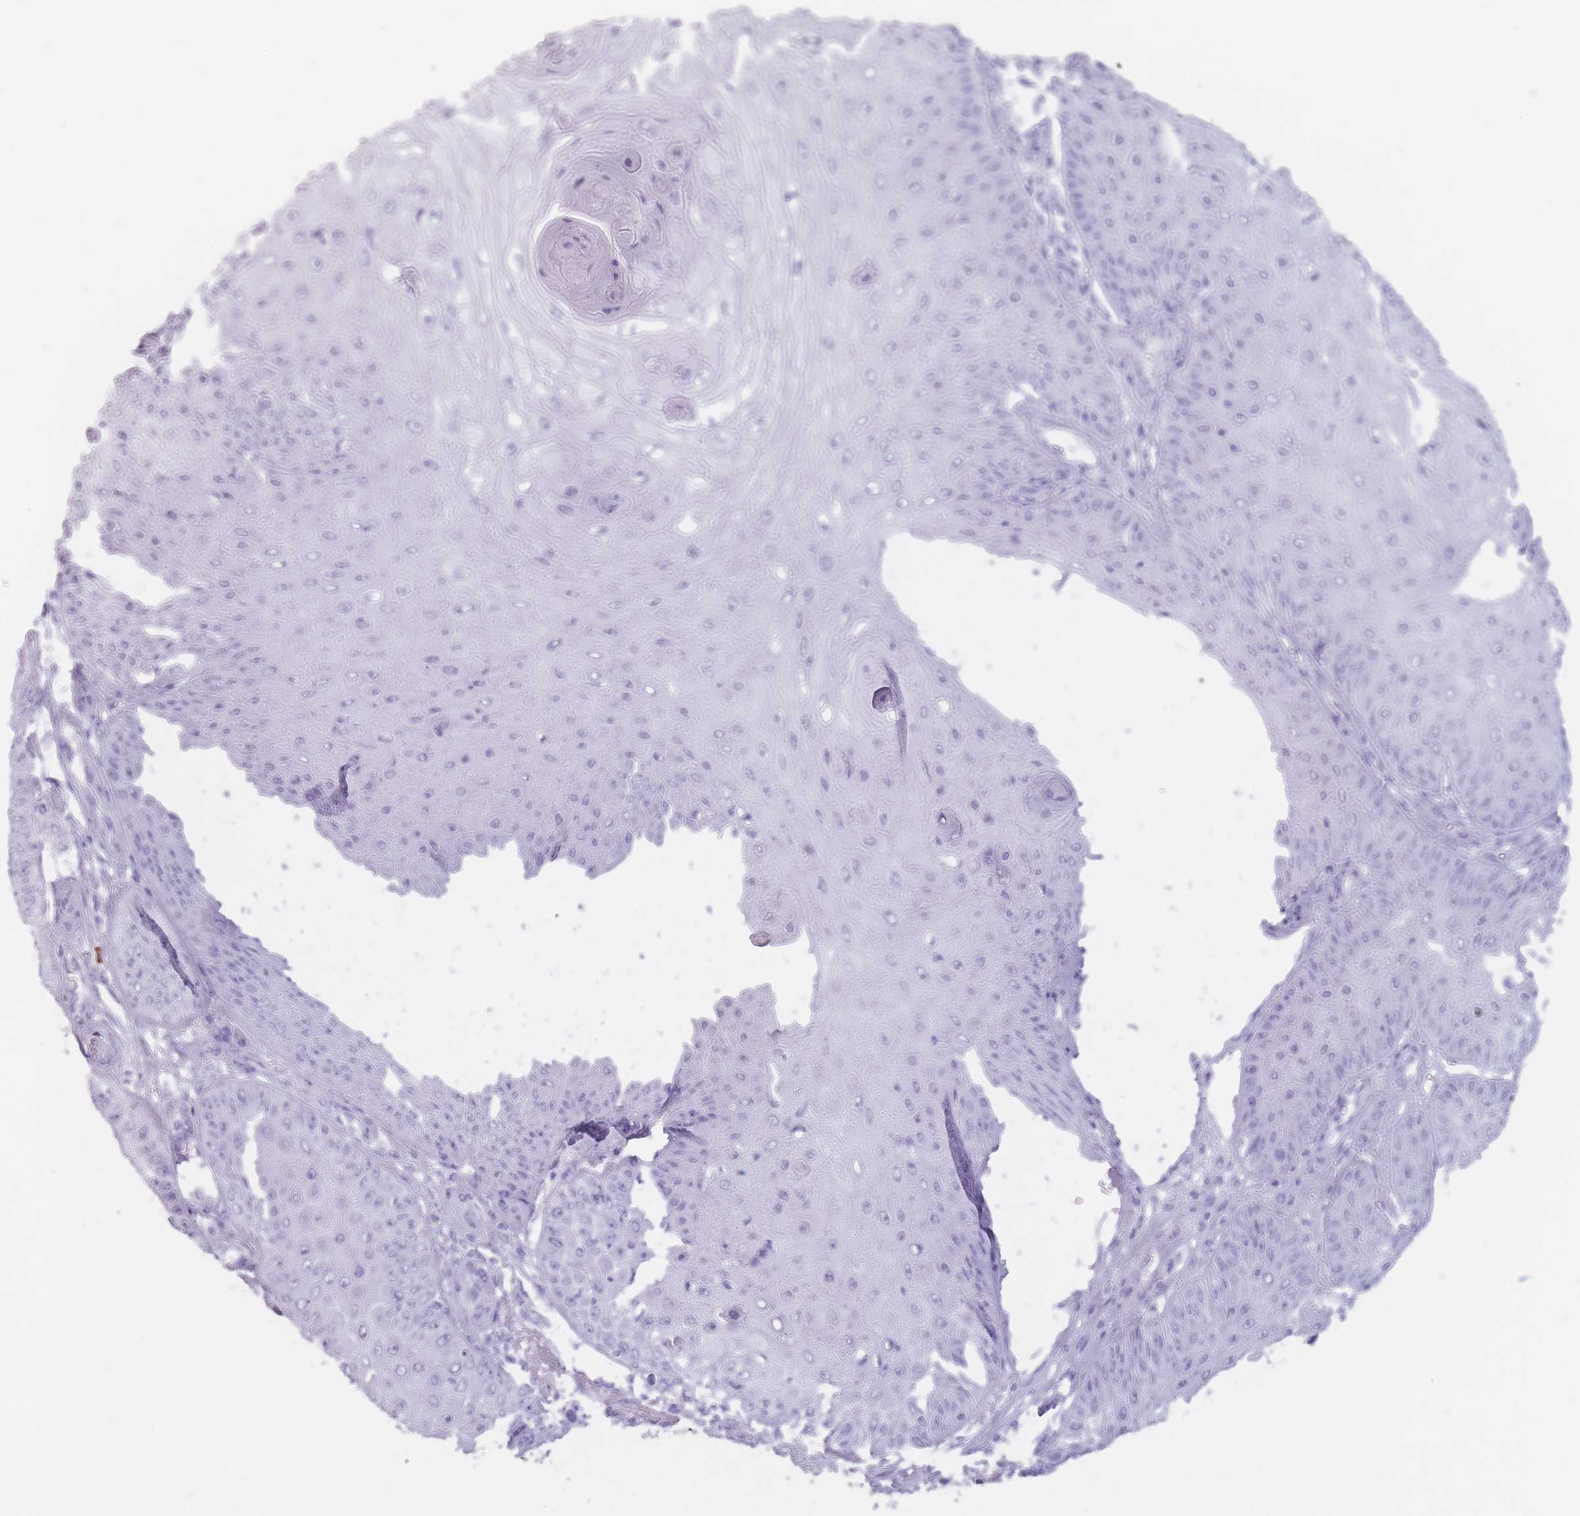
{"staining": {"intensity": "negative", "quantity": "none", "location": "none"}, "tissue": "skin cancer", "cell_type": "Tumor cells", "image_type": "cancer", "snomed": [{"axis": "morphology", "description": "Squamous cell carcinoma, NOS"}, {"axis": "topography", "description": "Skin"}], "caption": "An image of squamous cell carcinoma (skin) stained for a protein reveals no brown staining in tumor cells.", "gene": "PNMA3", "patient": {"sex": "male", "age": 70}}